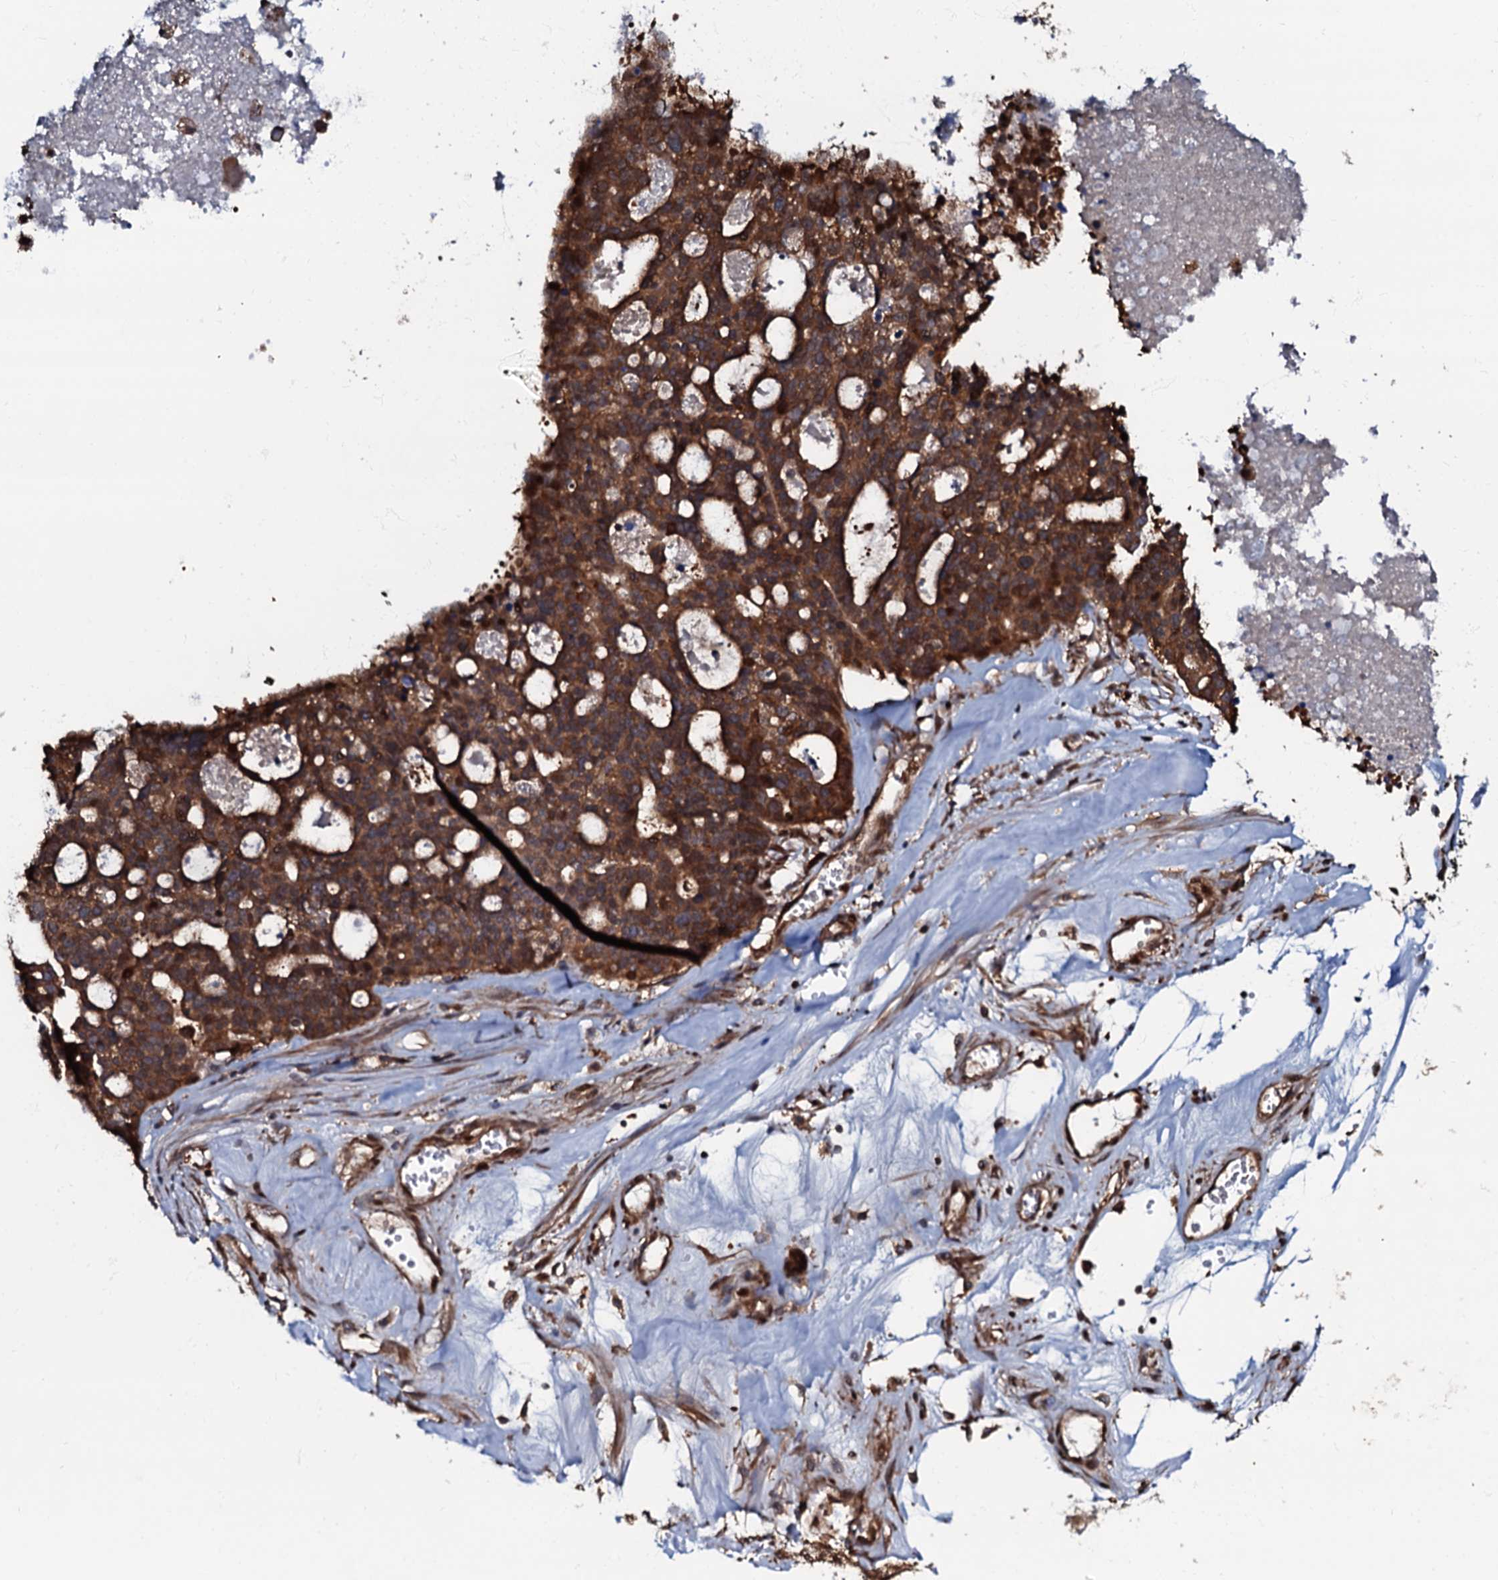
{"staining": {"intensity": "strong", "quantity": ">75%", "location": "cytoplasmic/membranous"}, "tissue": "ovarian cancer", "cell_type": "Tumor cells", "image_type": "cancer", "snomed": [{"axis": "morphology", "description": "Cystadenocarcinoma, serous, NOS"}, {"axis": "topography", "description": "Ovary"}], "caption": "Protein staining exhibits strong cytoplasmic/membranous expression in about >75% of tumor cells in ovarian serous cystadenocarcinoma.", "gene": "OSBP", "patient": {"sex": "female", "age": 59}}